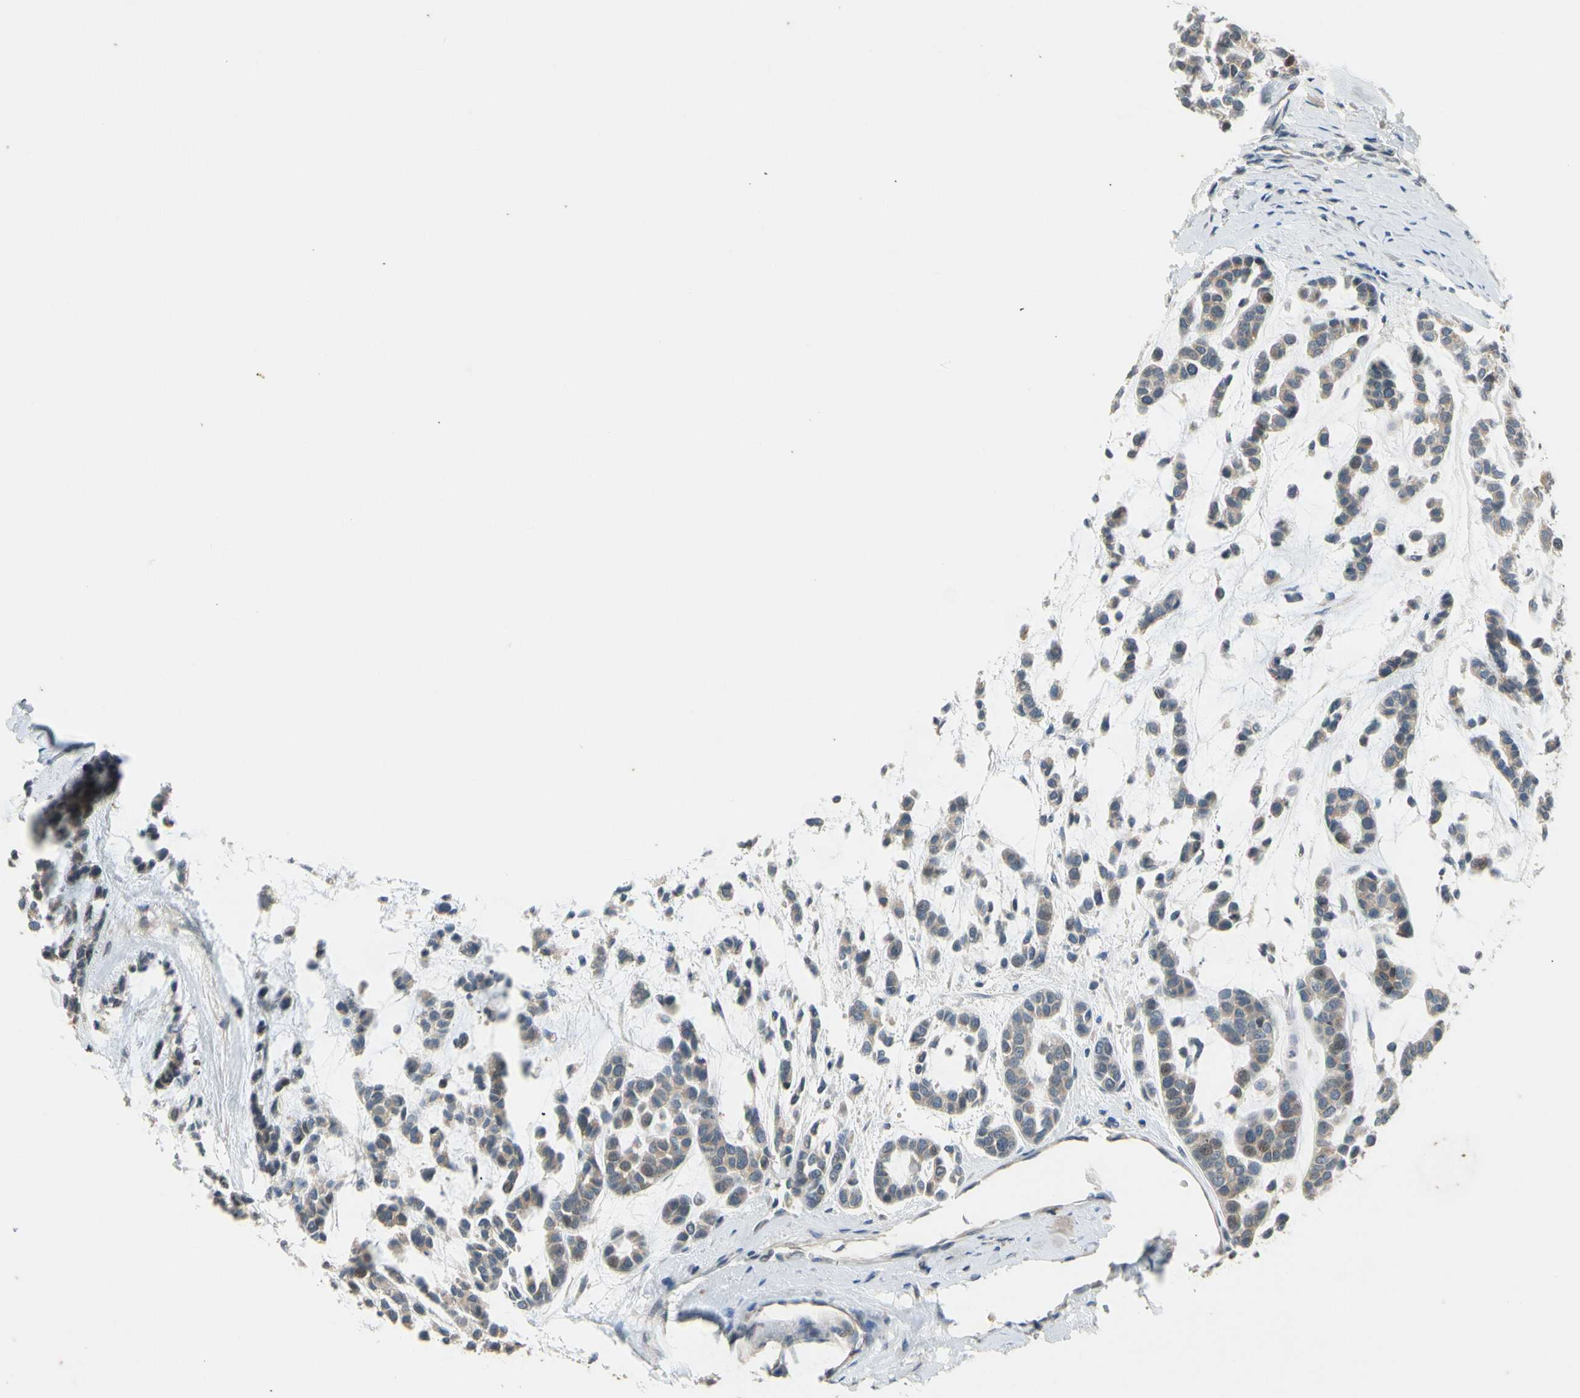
{"staining": {"intensity": "weak", "quantity": ">75%", "location": "cytoplasmic/membranous"}, "tissue": "head and neck cancer", "cell_type": "Tumor cells", "image_type": "cancer", "snomed": [{"axis": "morphology", "description": "Adenocarcinoma, NOS"}, {"axis": "morphology", "description": "Adenoma, NOS"}, {"axis": "topography", "description": "Head-Neck"}], "caption": "Head and neck adenoma stained for a protein exhibits weak cytoplasmic/membranous positivity in tumor cells.", "gene": "ATP2C1", "patient": {"sex": "female", "age": 55}}